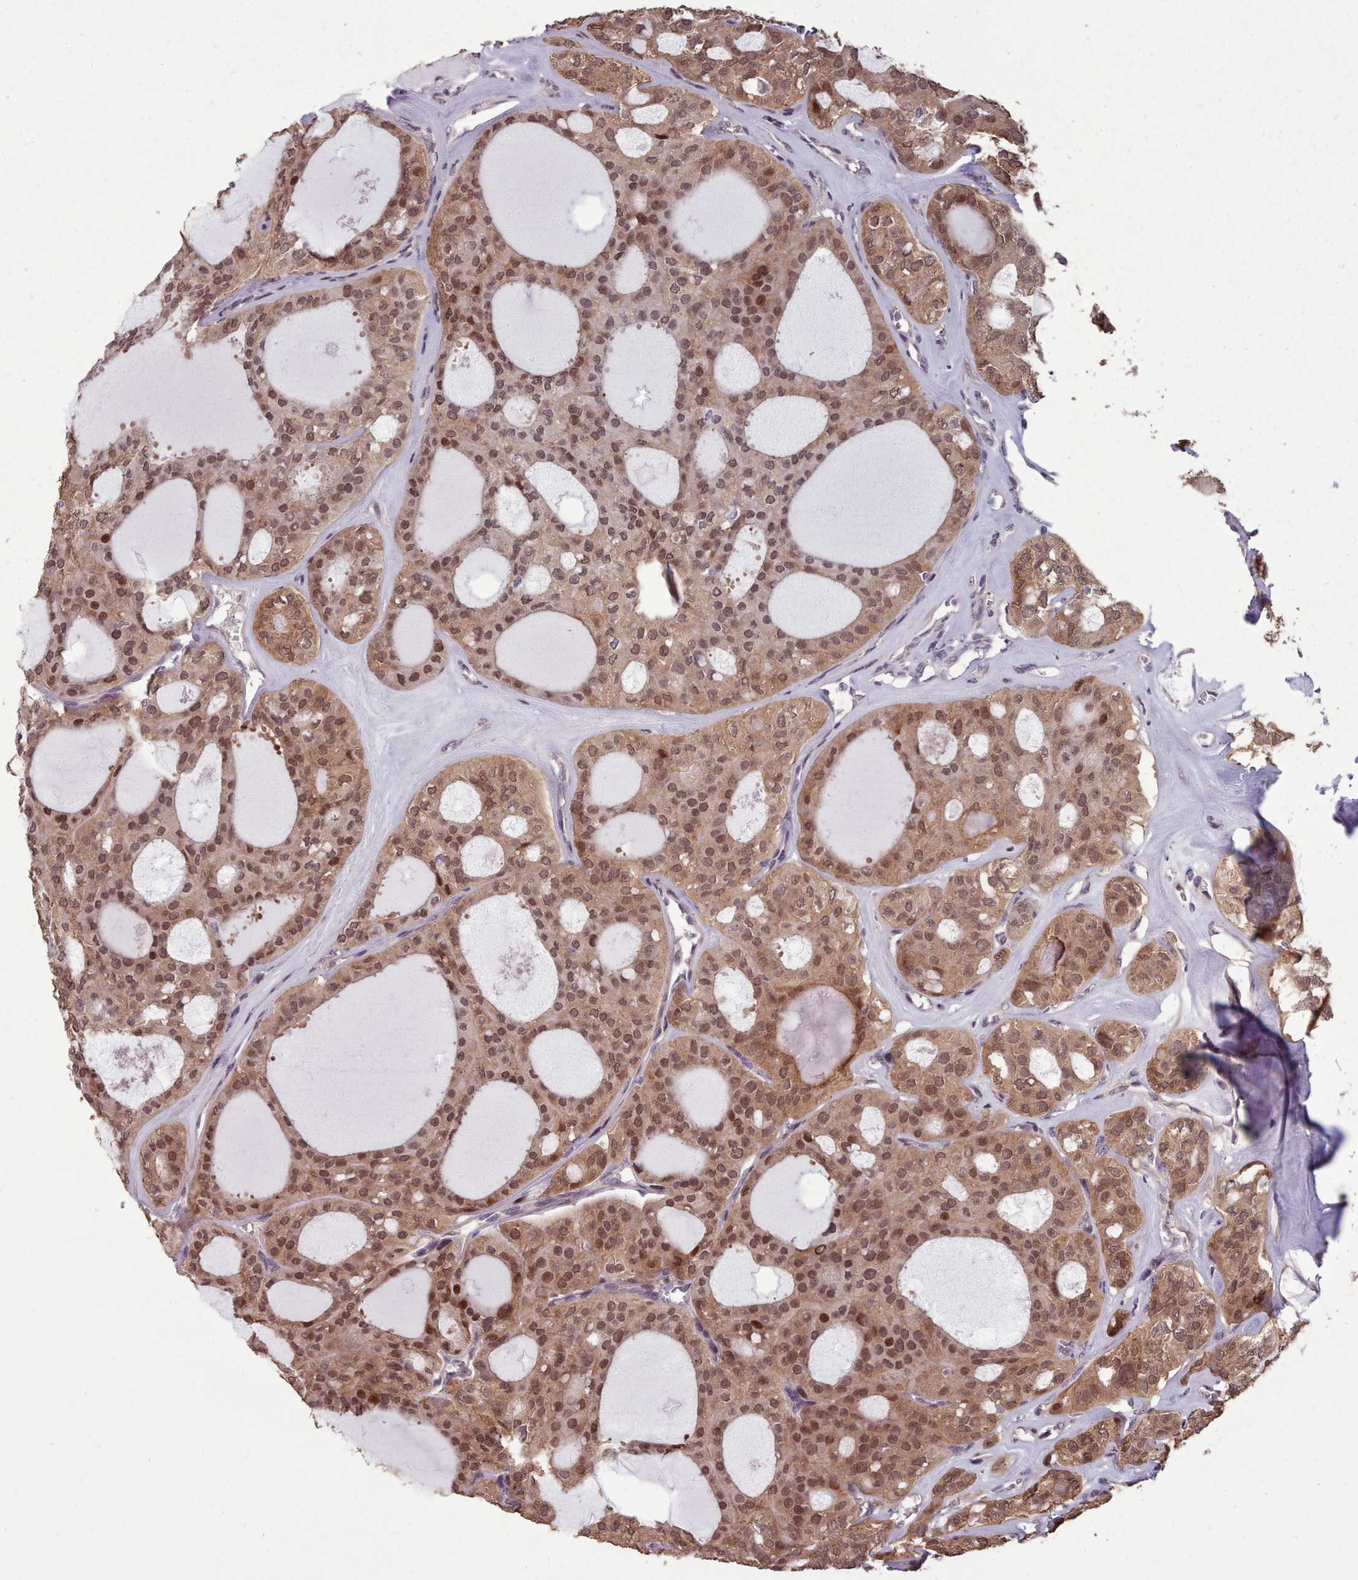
{"staining": {"intensity": "moderate", "quantity": ">75%", "location": "cytoplasmic/membranous,nuclear"}, "tissue": "thyroid cancer", "cell_type": "Tumor cells", "image_type": "cancer", "snomed": [{"axis": "morphology", "description": "Follicular adenoma carcinoma, NOS"}, {"axis": "topography", "description": "Thyroid gland"}], "caption": "Immunohistochemical staining of thyroid follicular adenoma carcinoma reveals moderate cytoplasmic/membranous and nuclear protein positivity in approximately >75% of tumor cells. Using DAB (brown) and hematoxylin (blue) stains, captured at high magnification using brightfield microscopy.", "gene": "ENSA", "patient": {"sex": "male", "age": 75}}